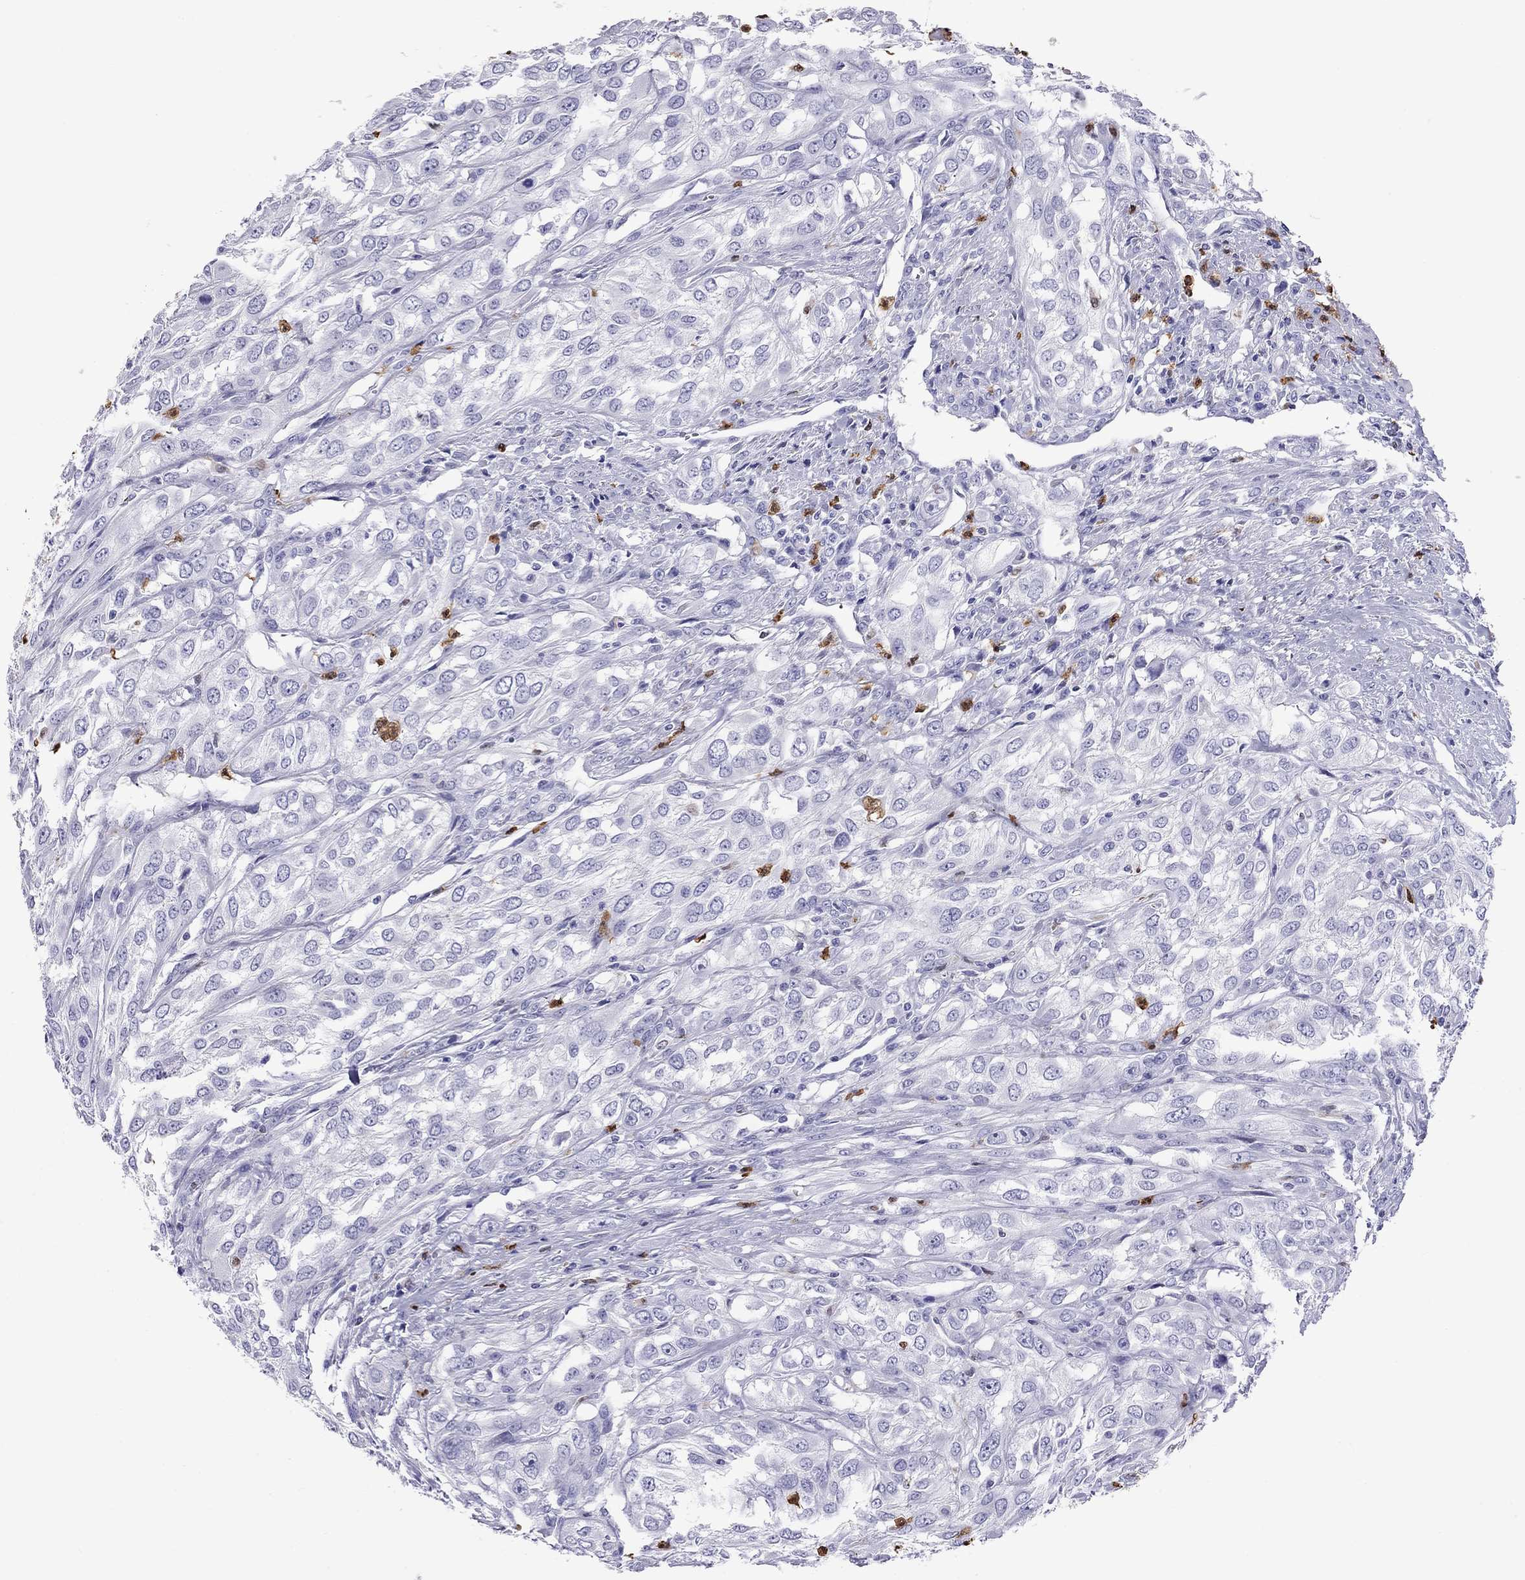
{"staining": {"intensity": "negative", "quantity": "none", "location": "none"}, "tissue": "urothelial cancer", "cell_type": "Tumor cells", "image_type": "cancer", "snomed": [{"axis": "morphology", "description": "Urothelial carcinoma, High grade"}, {"axis": "topography", "description": "Urinary bladder"}], "caption": "Image shows no significant protein staining in tumor cells of urothelial cancer.", "gene": "SLAMF1", "patient": {"sex": "male", "age": 67}}